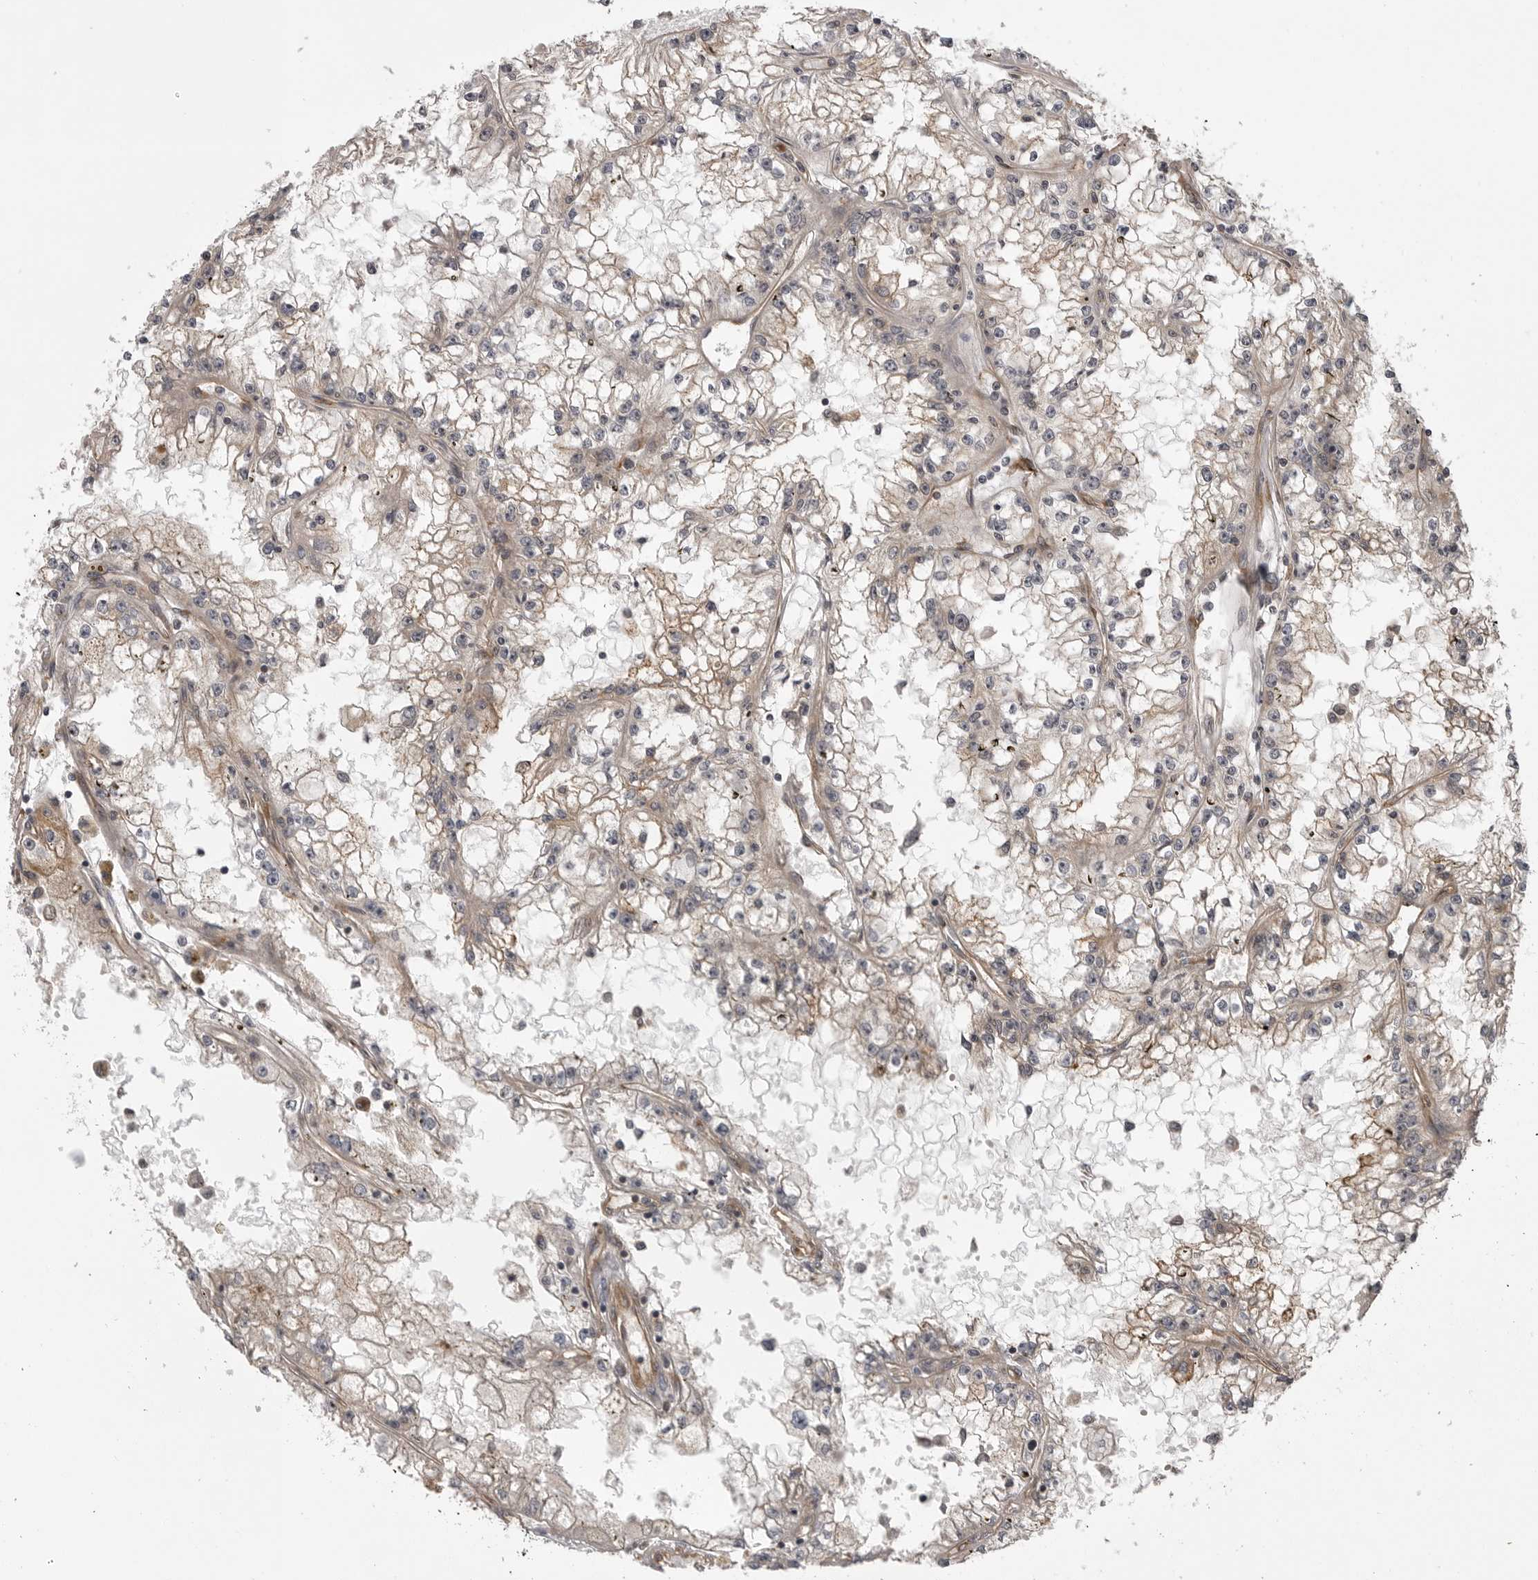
{"staining": {"intensity": "weak", "quantity": "25%-75%", "location": "cytoplasmic/membranous"}, "tissue": "renal cancer", "cell_type": "Tumor cells", "image_type": "cancer", "snomed": [{"axis": "morphology", "description": "Adenocarcinoma, NOS"}, {"axis": "topography", "description": "Kidney"}], "caption": "A photomicrograph of renal cancer stained for a protein exhibits weak cytoplasmic/membranous brown staining in tumor cells. (Stains: DAB (3,3'-diaminobenzidine) in brown, nuclei in blue, Microscopy: brightfield microscopy at high magnification).", "gene": "LRRC45", "patient": {"sex": "male", "age": 56}}